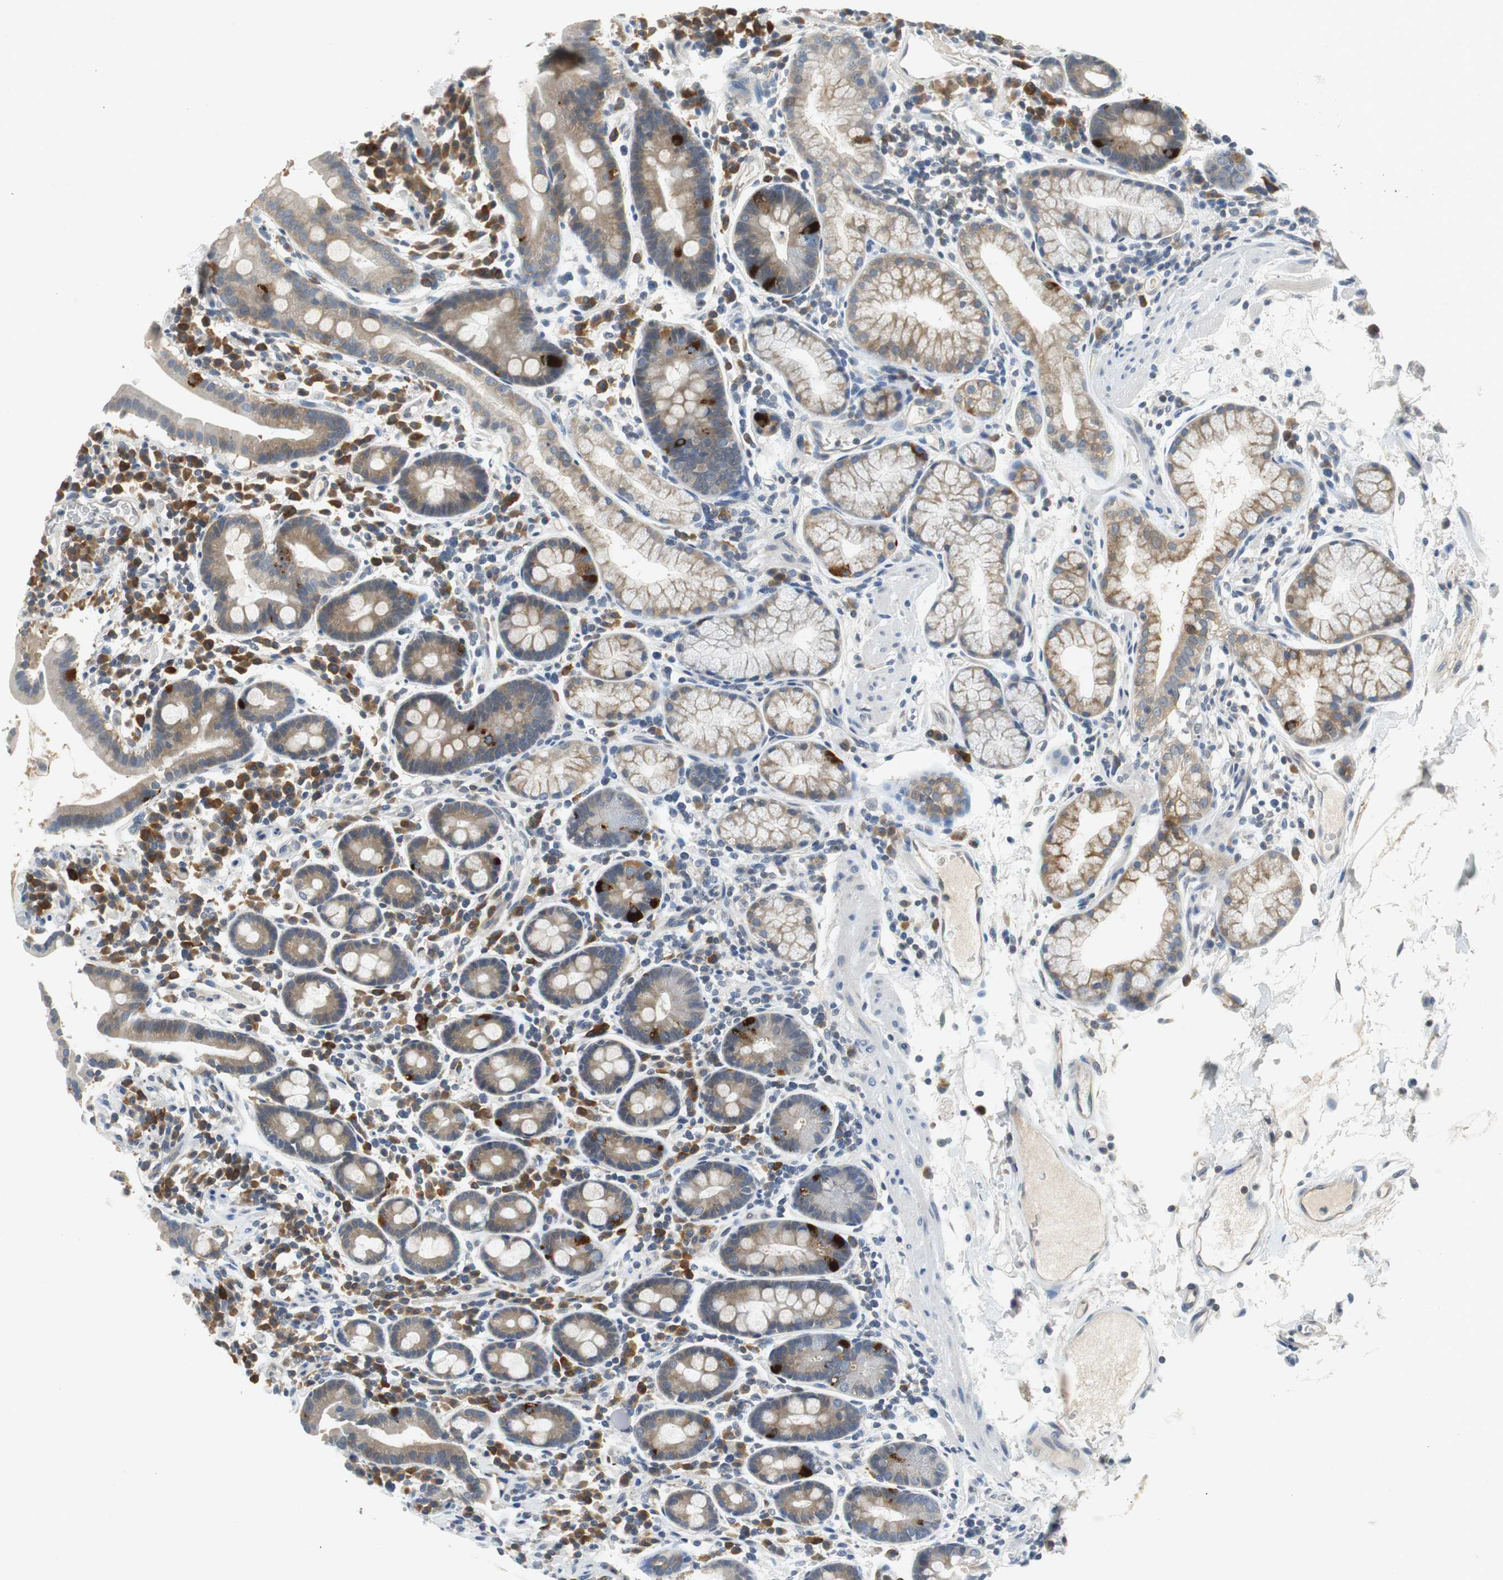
{"staining": {"intensity": "weak", "quantity": ">75%", "location": "cytoplasmic/membranous"}, "tissue": "duodenum", "cell_type": "Glandular cells", "image_type": "normal", "snomed": [{"axis": "morphology", "description": "Normal tissue, NOS"}, {"axis": "topography", "description": "Duodenum"}], "caption": "IHC (DAB) staining of benign human duodenum shows weak cytoplasmic/membranous protein positivity in approximately >75% of glandular cells.", "gene": "GLCCI1", "patient": {"sex": "male", "age": 50}}